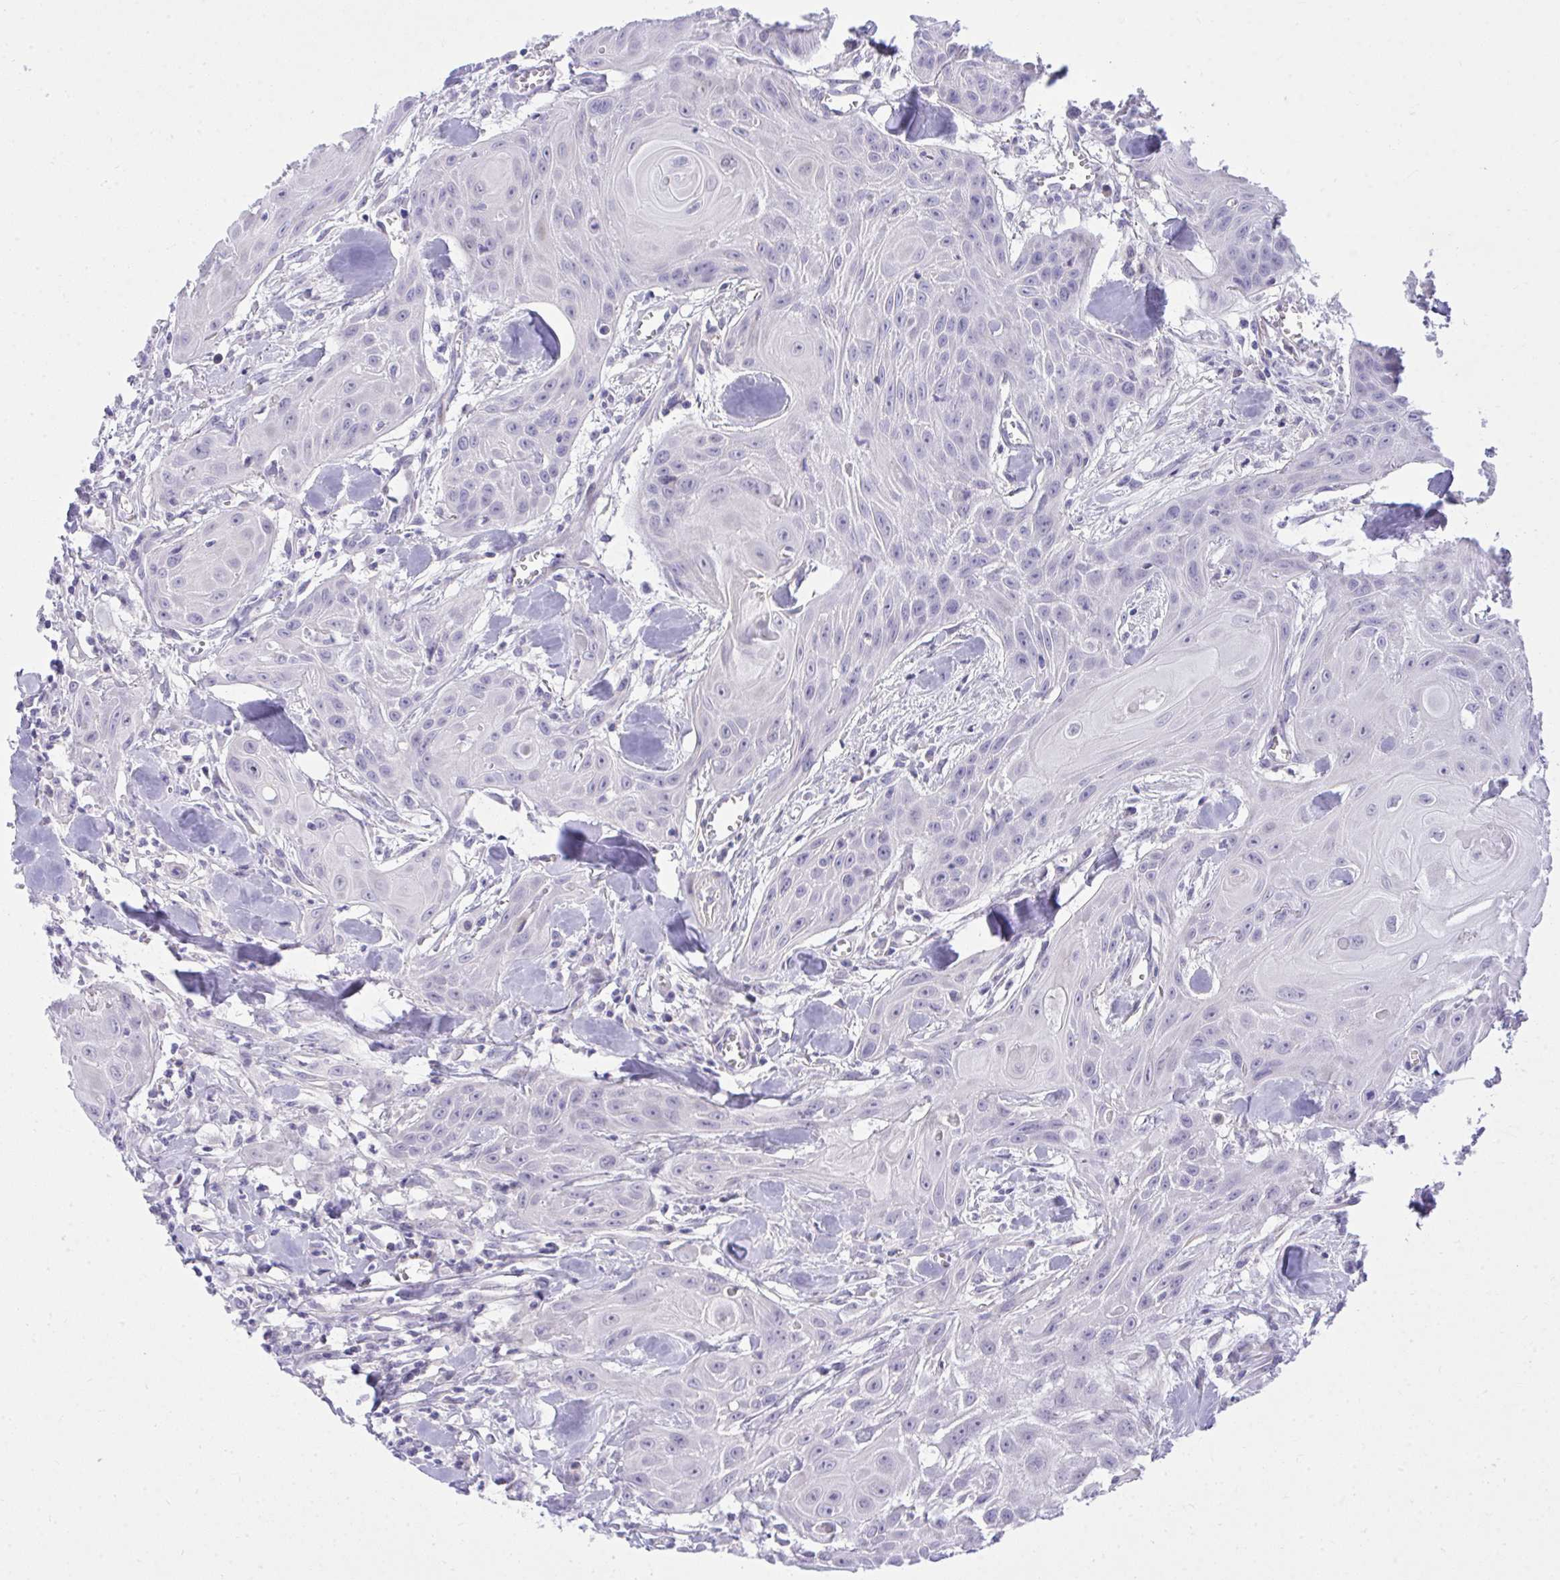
{"staining": {"intensity": "negative", "quantity": "none", "location": "none"}, "tissue": "head and neck cancer", "cell_type": "Tumor cells", "image_type": "cancer", "snomed": [{"axis": "morphology", "description": "Squamous cell carcinoma, NOS"}, {"axis": "topography", "description": "Lymph node"}, {"axis": "topography", "description": "Salivary gland"}, {"axis": "topography", "description": "Head-Neck"}], "caption": "Head and neck squamous cell carcinoma was stained to show a protein in brown. There is no significant expression in tumor cells. (DAB immunohistochemistry (IHC) with hematoxylin counter stain).", "gene": "MED9", "patient": {"sex": "female", "age": 74}}